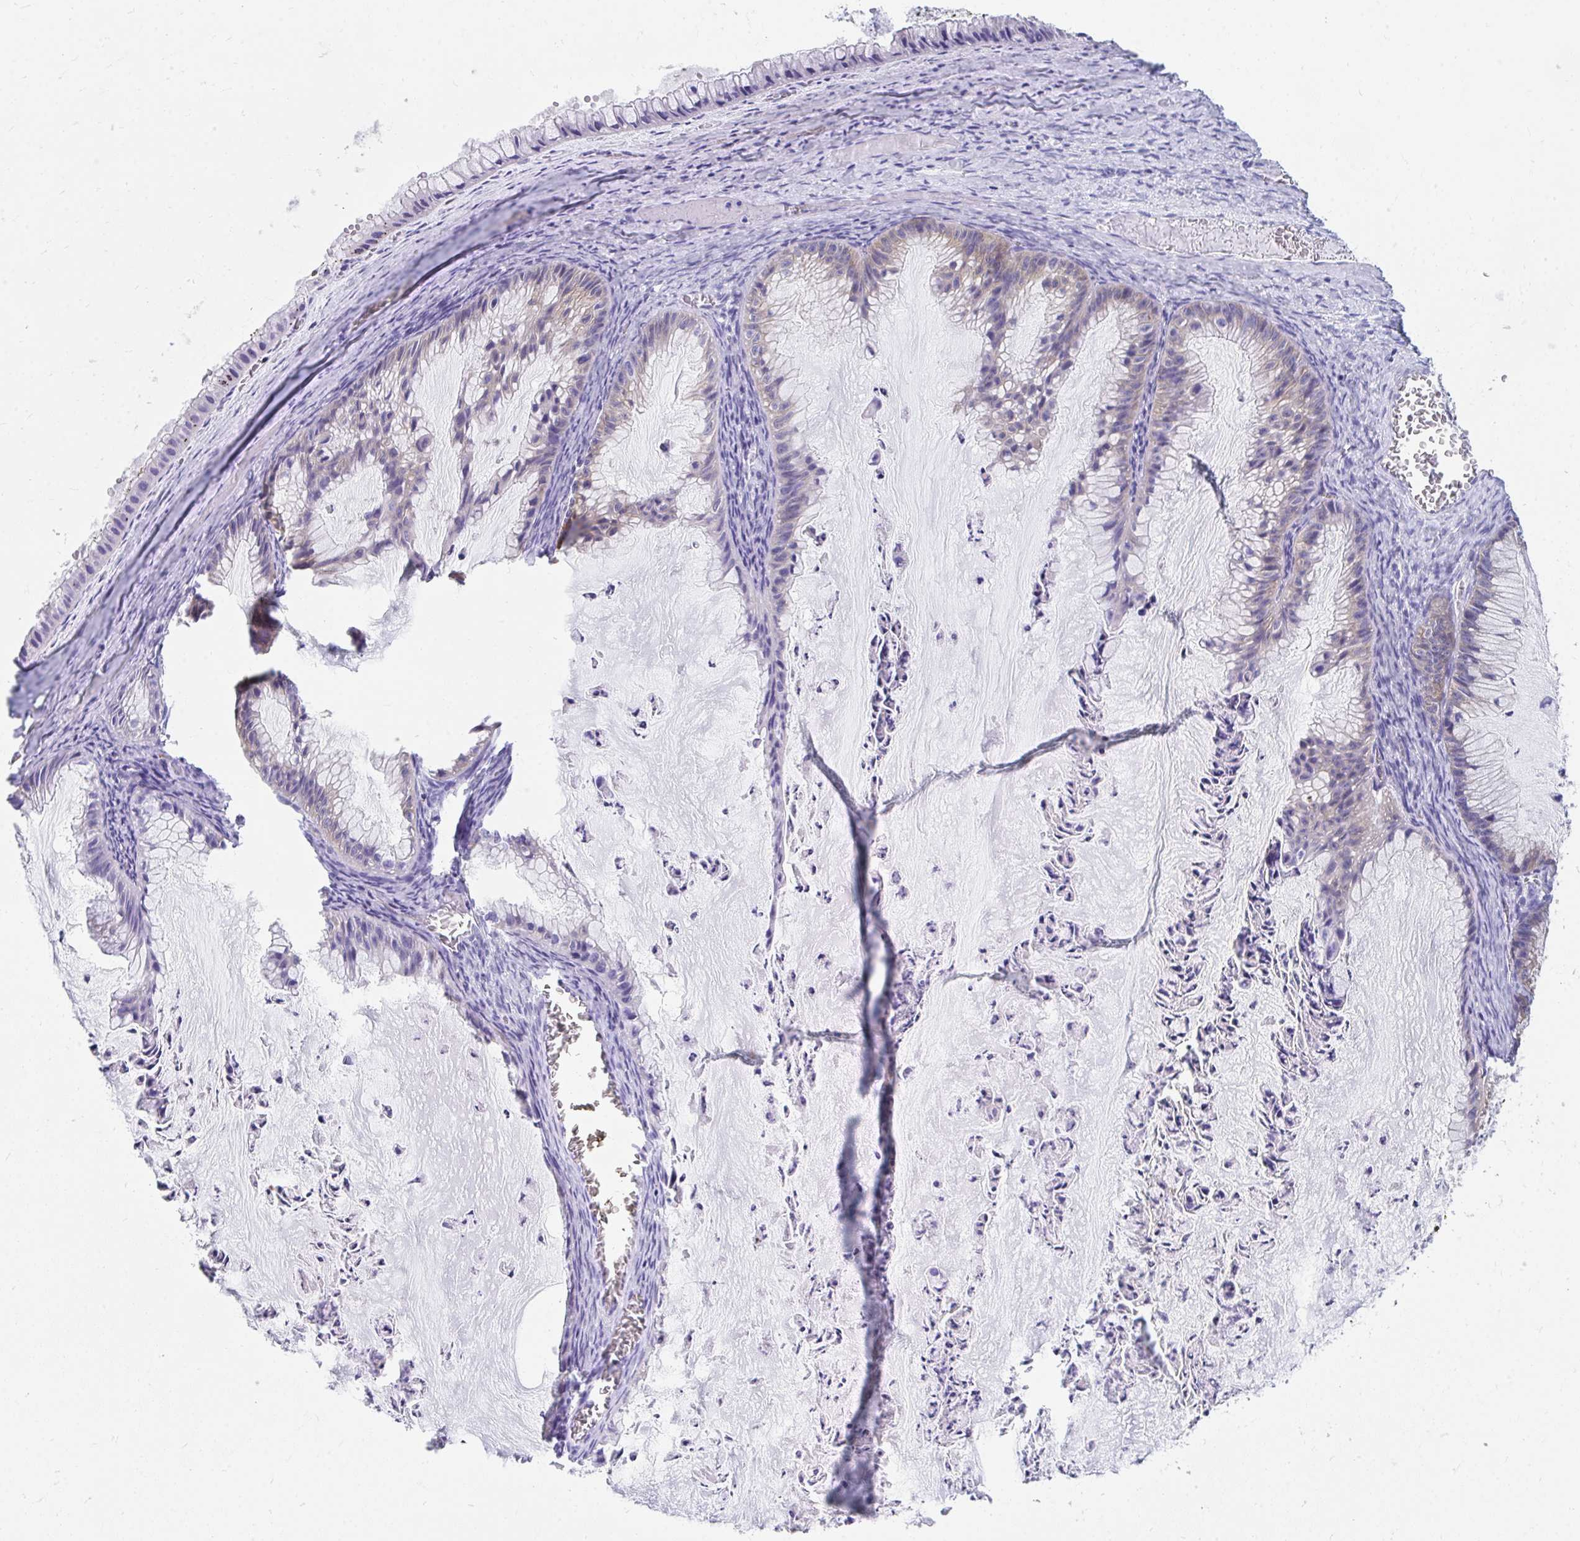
{"staining": {"intensity": "negative", "quantity": "none", "location": "none"}, "tissue": "ovarian cancer", "cell_type": "Tumor cells", "image_type": "cancer", "snomed": [{"axis": "morphology", "description": "Cystadenocarcinoma, mucinous, NOS"}, {"axis": "topography", "description": "Ovary"}], "caption": "Human ovarian cancer (mucinous cystadenocarcinoma) stained for a protein using IHC displays no expression in tumor cells.", "gene": "HGD", "patient": {"sex": "female", "age": 72}}